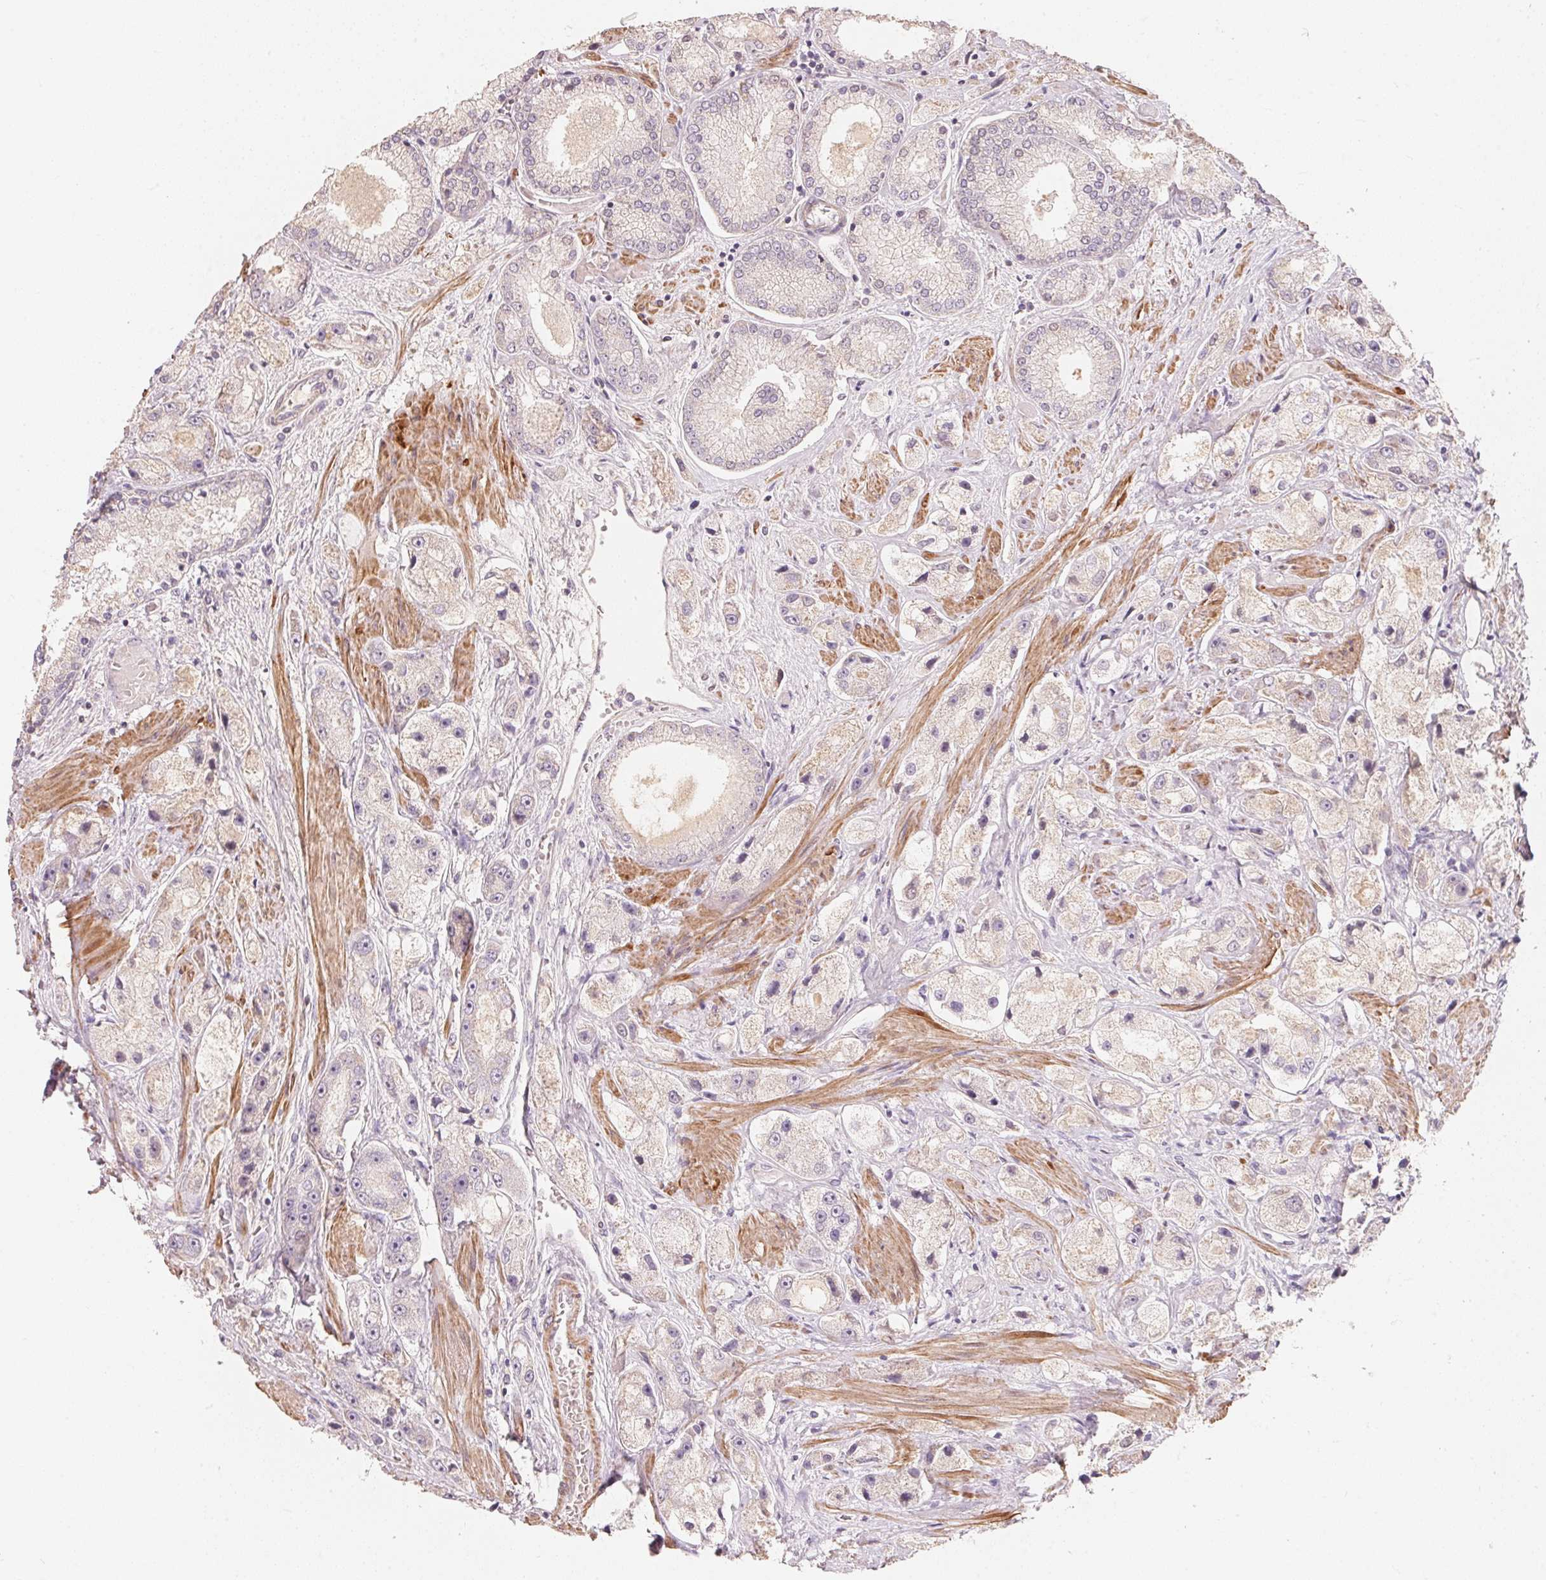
{"staining": {"intensity": "negative", "quantity": "none", "location": "none"}, "tissue": "prostate cancer", "cell_type": "Tumor cells", "image_type": "cancer", "snomed": [{"axis": "morphology", "description": "Adenocarcinoma, High grade"}, {"axis": "topography", "description": "Prostate"}], "caption": "Immunohistochemical staining of human prostate cancer demonstrates no significant staining in tumor cells.", "gene": "TP53AIP1", "patient": {"sex": "male", "age": 67}}